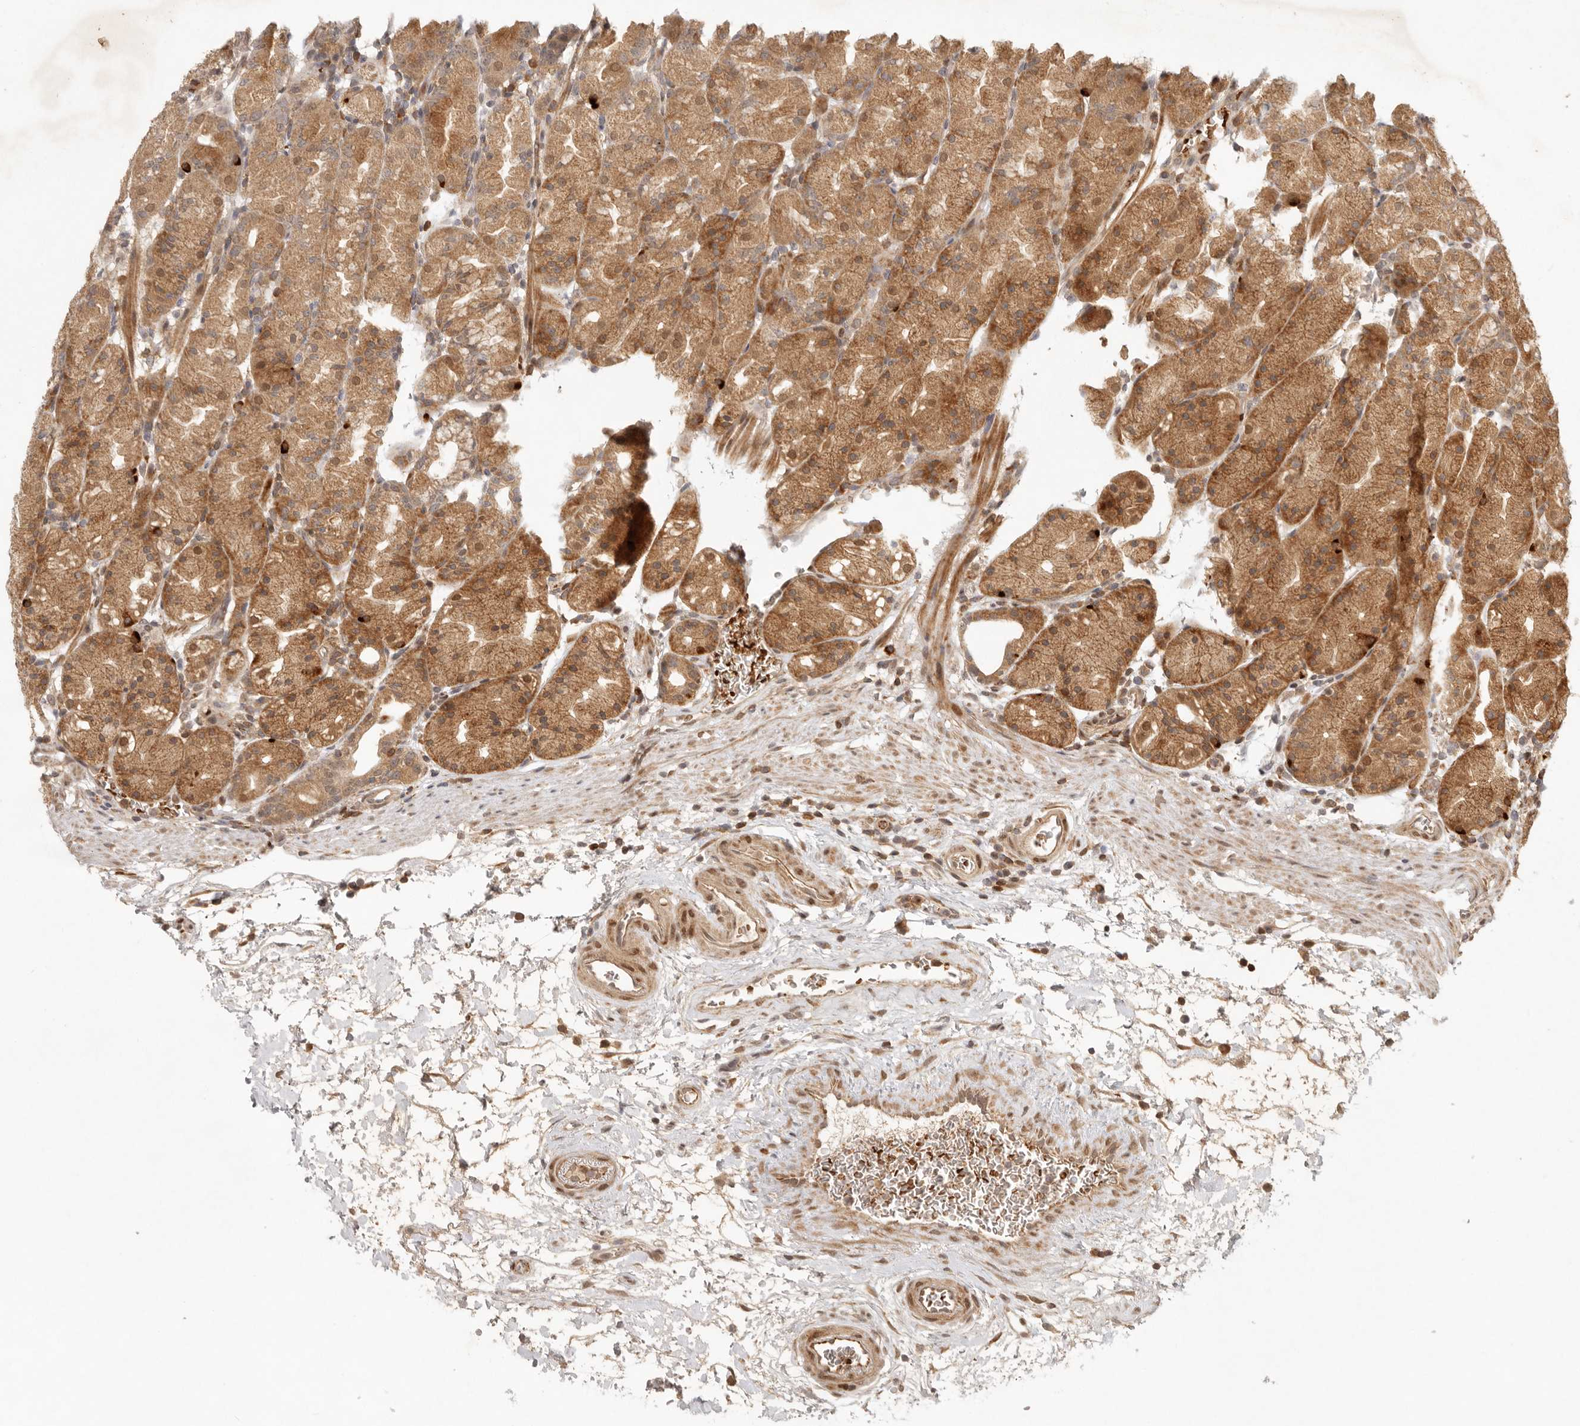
{"staining": {"intensity": "strong", "quantity": ">75%", "location": "cytoplasmic/membranous"}, "tissue": "stomach", "cell_type": "Glandular cells", "image_type": "normal", "snomed": [{"axis": "morphology", "description": "Normal tissue, NOS"}, {"axis": "topography", "description": "Stomach, upper"}], "caption": "Immunohistochemistry (DAB (3,3'-diaminobenzidine)) staining of normal human stomach shows strong cytoplasmic/membranous protein expression in approximately >75% of glandular cells.", "gene": "AHDC1", "patient": {"sex": "male", "age": 48}}